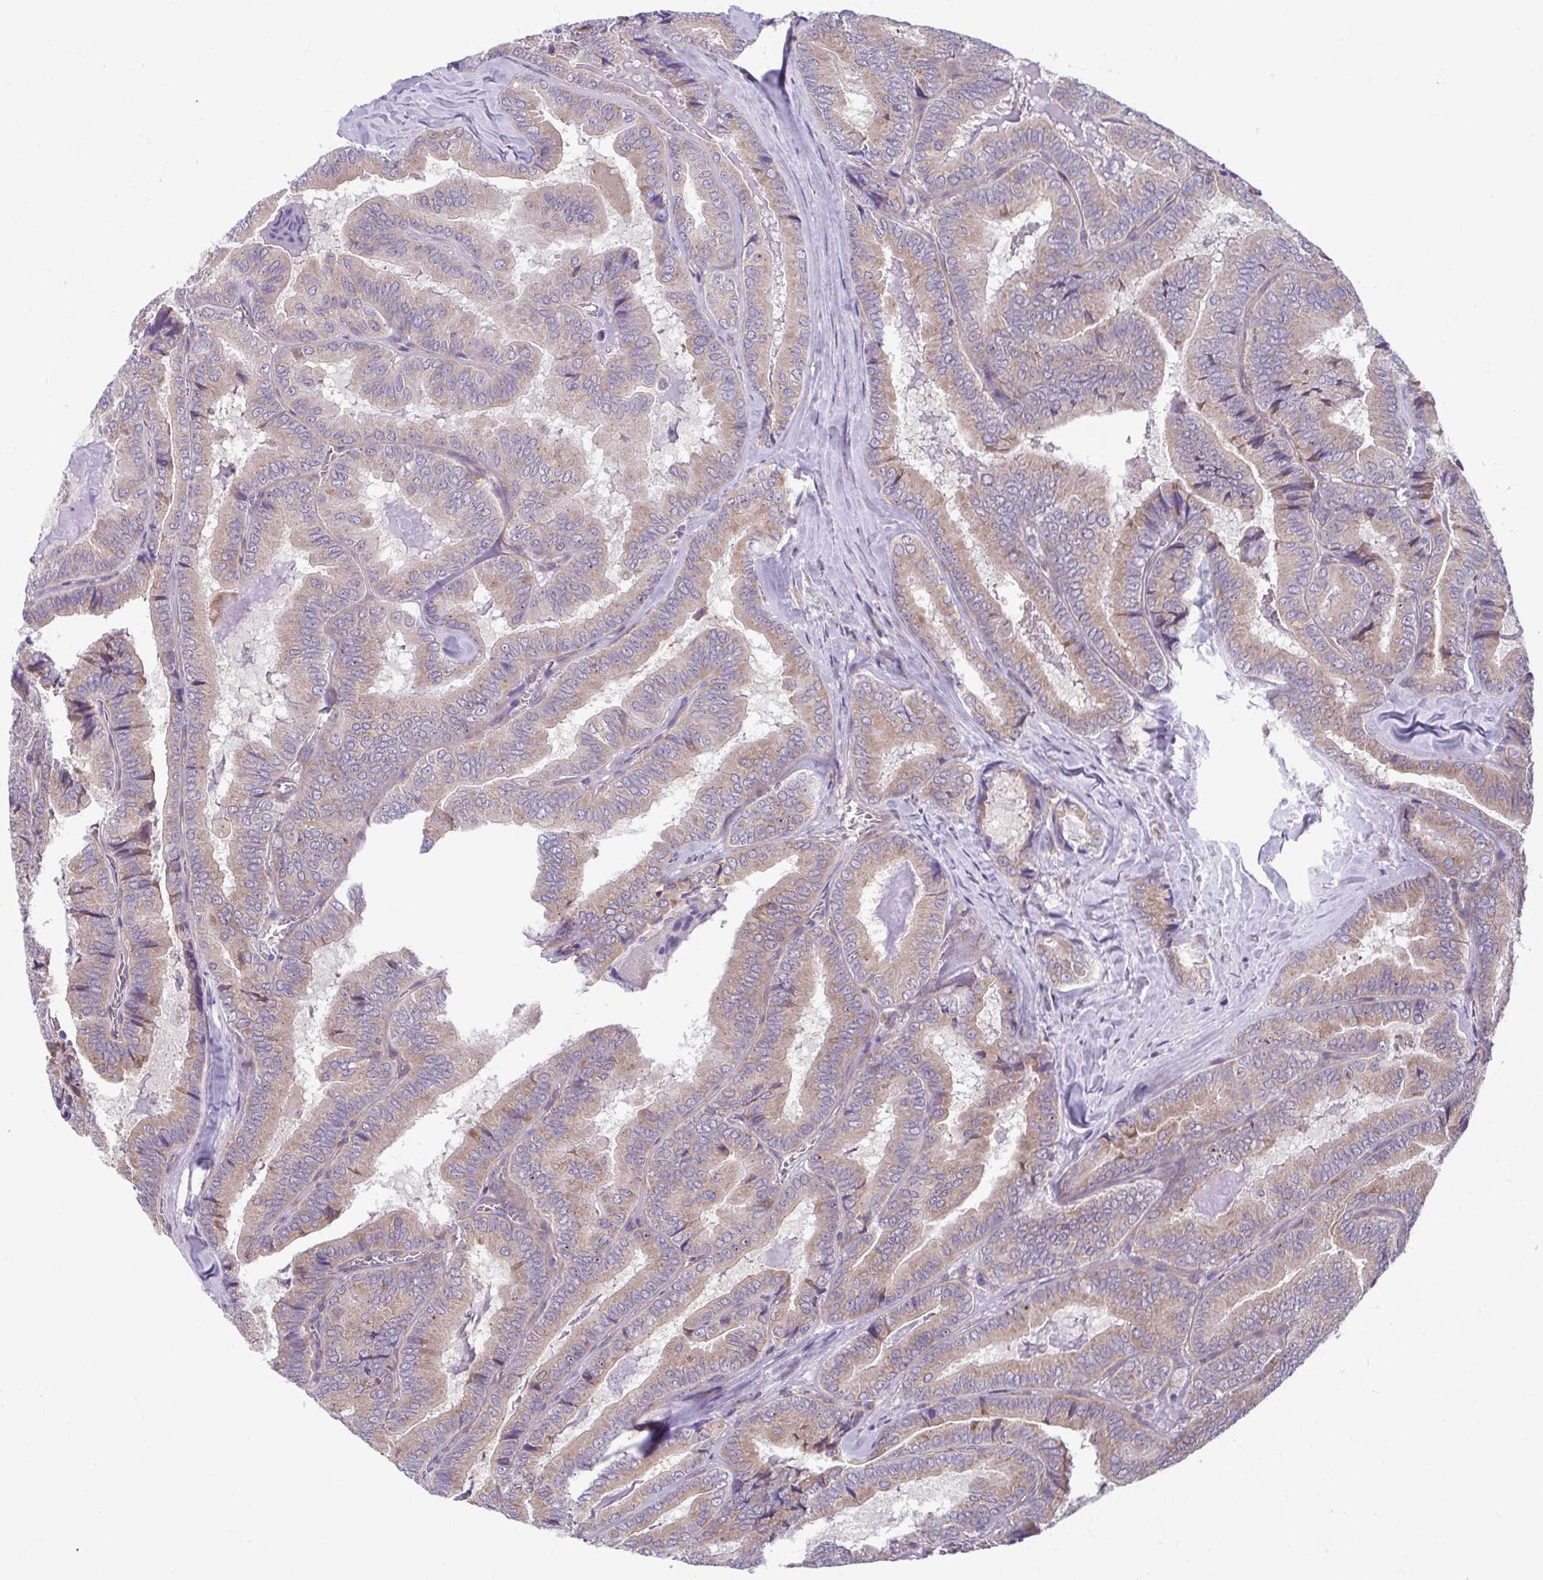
{"staining": {"intensity": "weak", "quantity": ">75%", "location": "cytoplasmic/membranous"}, "tissue": "thyroid cancer", "cell_type": "Tumor cells", "image_type": "cancer", "snomed": [{"axis": "morphology", "description": "Papillary adenocarcinoma, NOS"}, {"axis": "topography", "description": "Thyroid gland"}], "caption": "Thyroid cancer (papillary adenocarcinoma) stained with a brown dye shows weak cytoplasmic/membranous positive positivity in about >75% of tumor cells.", "gene": "TMEM108", "patient": {"sex": "female", "age": 75}}